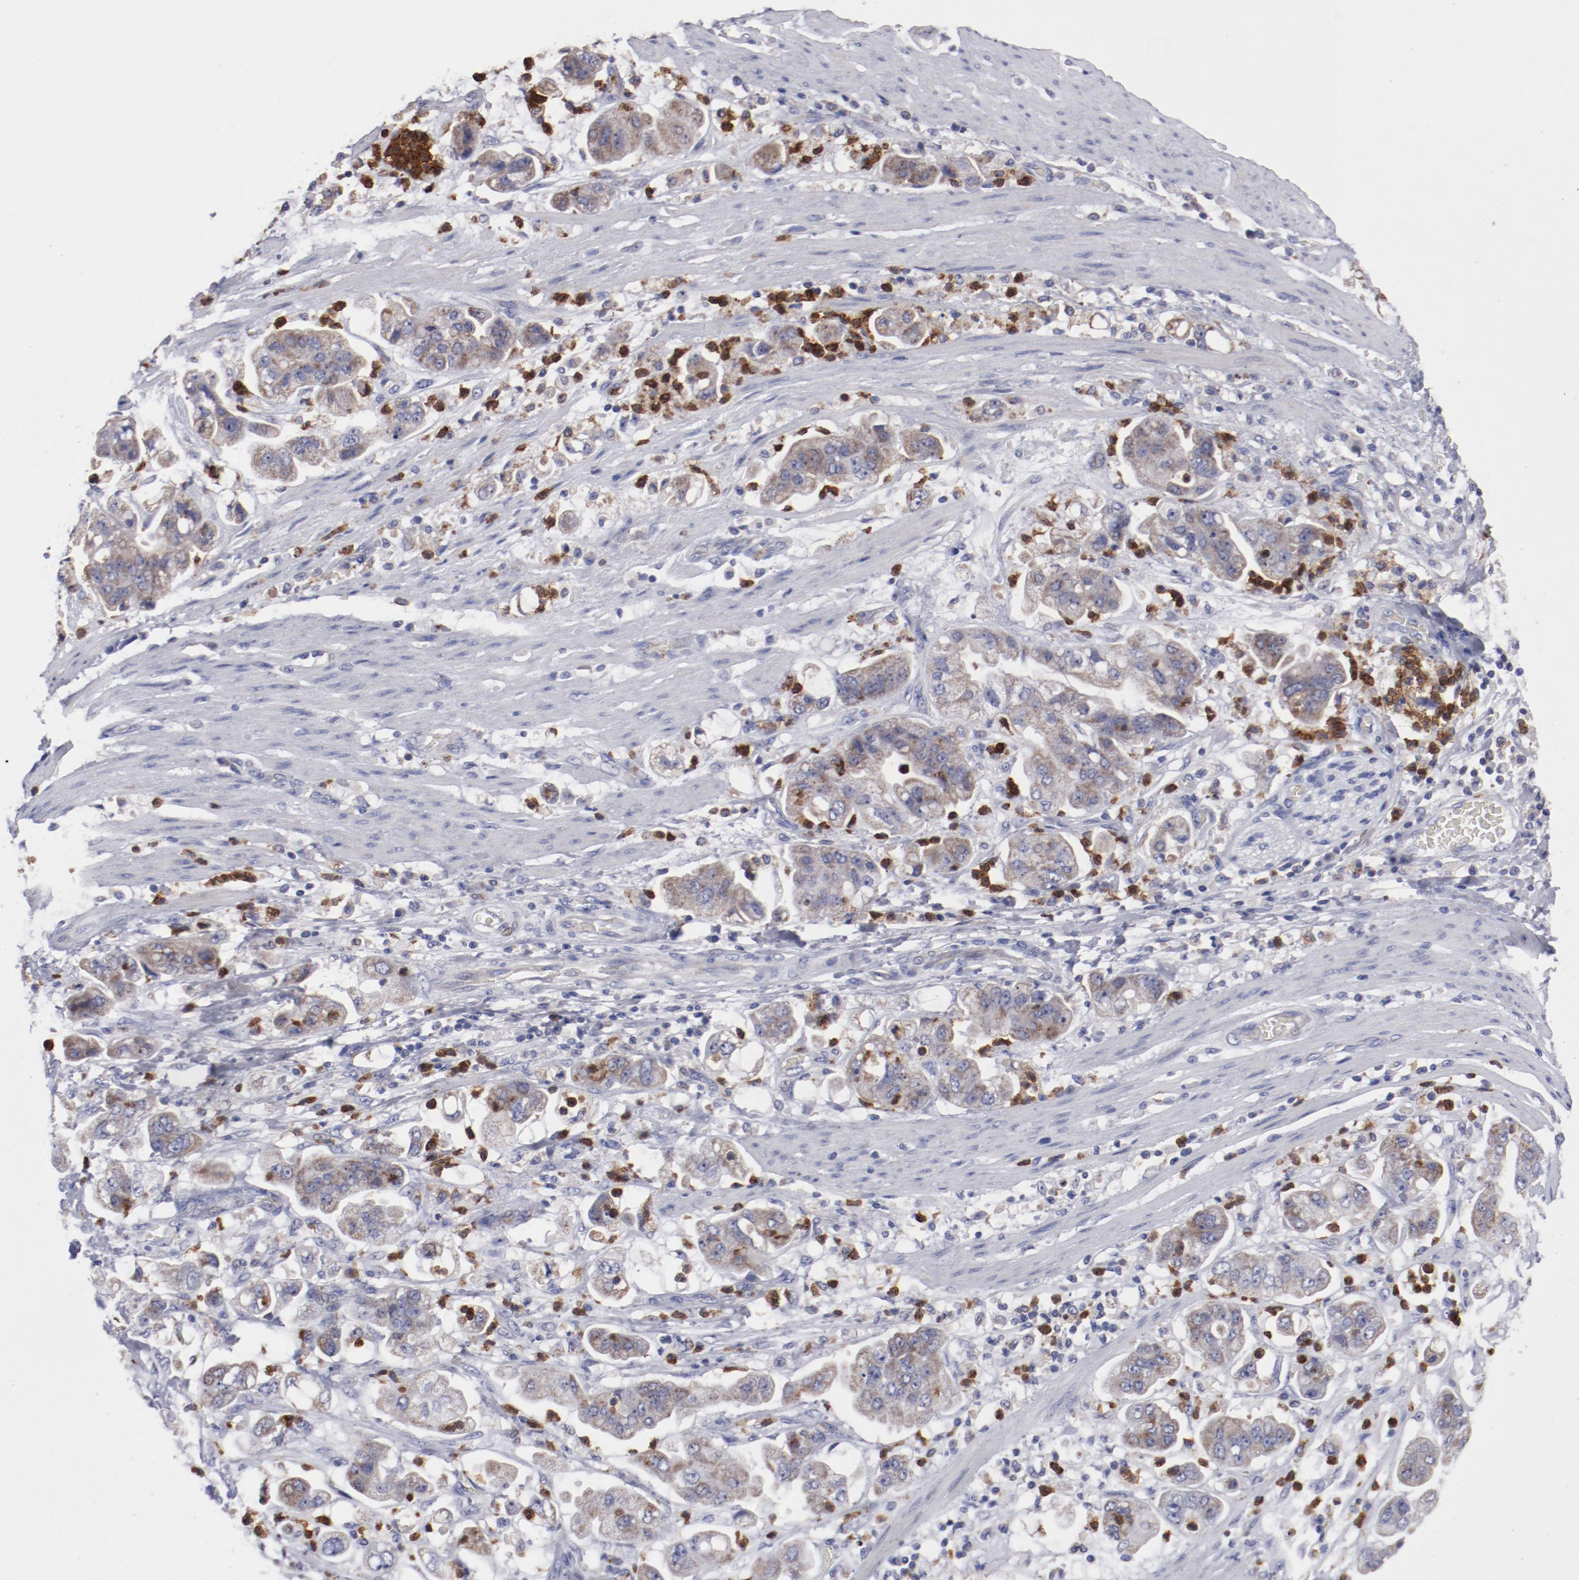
{"staining": {"intensity": "weak", "quantity": ">75%", "location": "cytoplasmic/membranous"}, "tissue": "stomach cancer", "cell_type": "Tumor cells", "image_type": "cancer", "snomed": [{"axis": "morphology", "description": "Adenocarcinoma, NOS"}, {"axis": "topography", "description": "Stomach"}], "caption": "Adenocarcinoma (stomach) stained with a protein marker exhibits weak staining in tumor cells.", "gene": "FGR", "patient": {"sex": "male", "age": 62}}